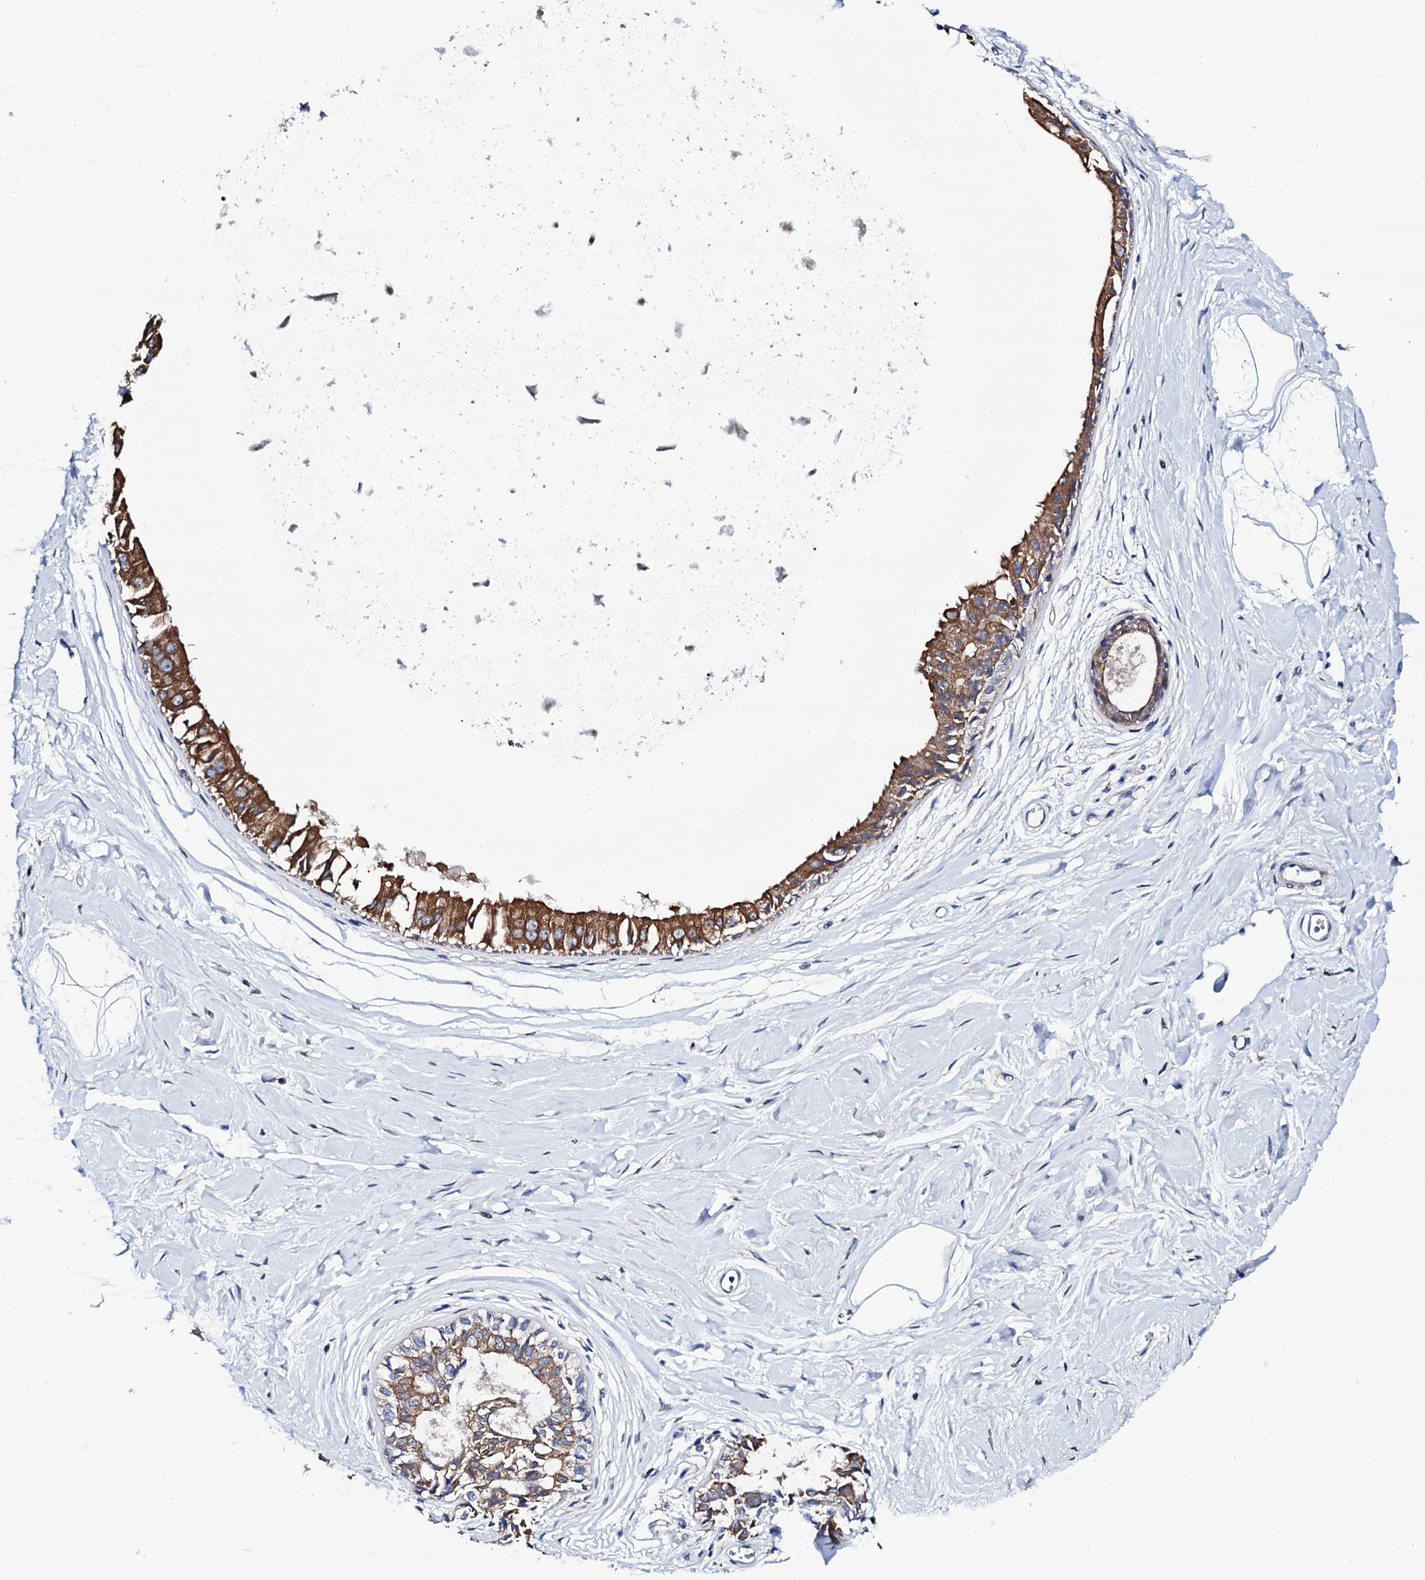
{"staining": {"intensity": "negative", "quantity": "none", "location": "none"}, "tissue": "breast", "cell_type": "Adipocytes", "image_type": "normal", "snomed": [{"axis": "morphology", "description": "Normal tissue, NOS"}, {"axis": "topography", "description": "Breast"}], "caption": "Breast stained for a protein using immunohistochemistry (IHC) displays no expression adipocytes.", "gene": "COG4", "patient": {"sex": "female", "age": 45}}